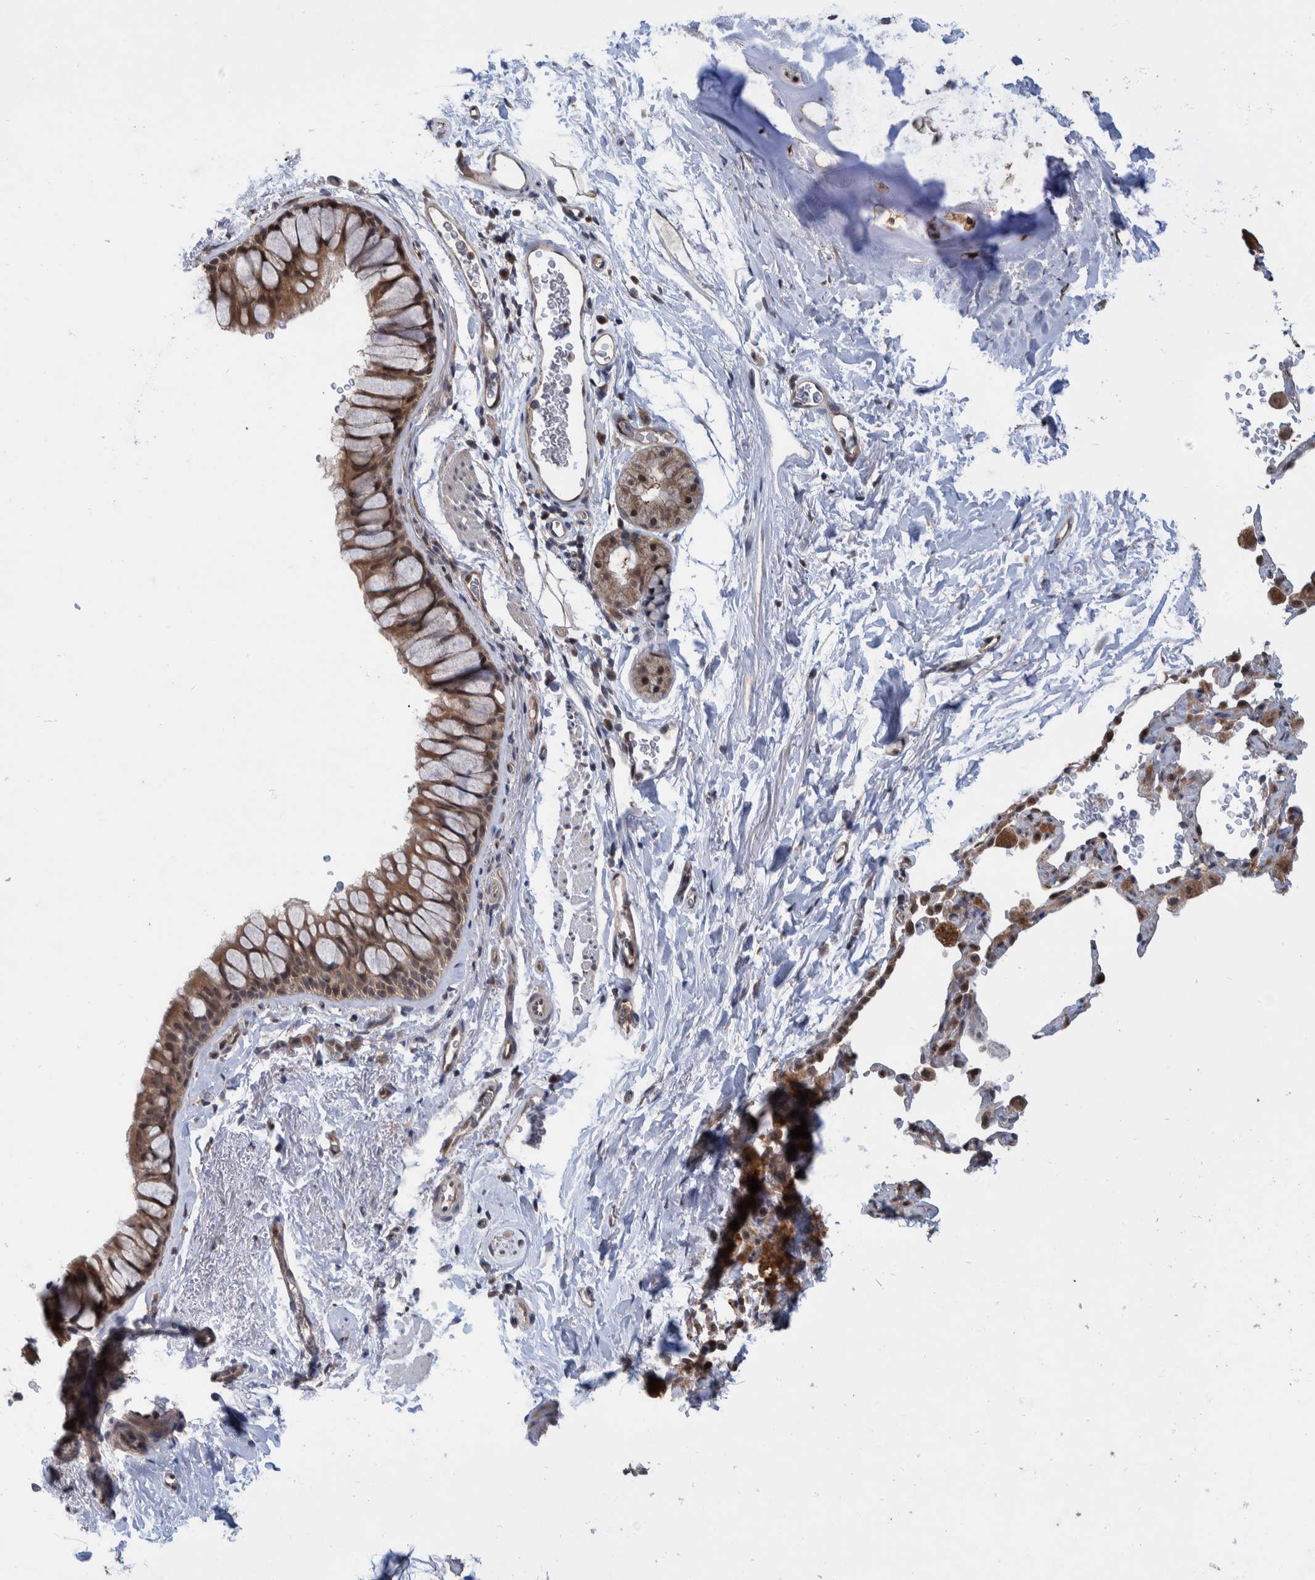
{"staining": {"intensity": "weak", "quantity": ">75%", "location": "cytoplasmic/membranous"}, "tissue": "bronchus", "cell_type": "Respiratory epithelial cells", "image_type": "normal", "snomed": [{"axis": "morphology", "description": "Normal tissue, NOS"}, {"axis": "topography", "description": "Cartilage tissue"}, {"axis": "topography", "description": "Bronchus"}], "caption": "An immunohistochemistry (IHC) histopathology image of unremarkable tissue is shown. Protein staining in brown highlights weak cytoplasmic/membranous positivity in bronchus within respiratory epithelial cells. (DAB IHC with brightfield microscopy, high magnification).", "gene": "PLPBP", "patient": {"sex": "female", "age": 53}}